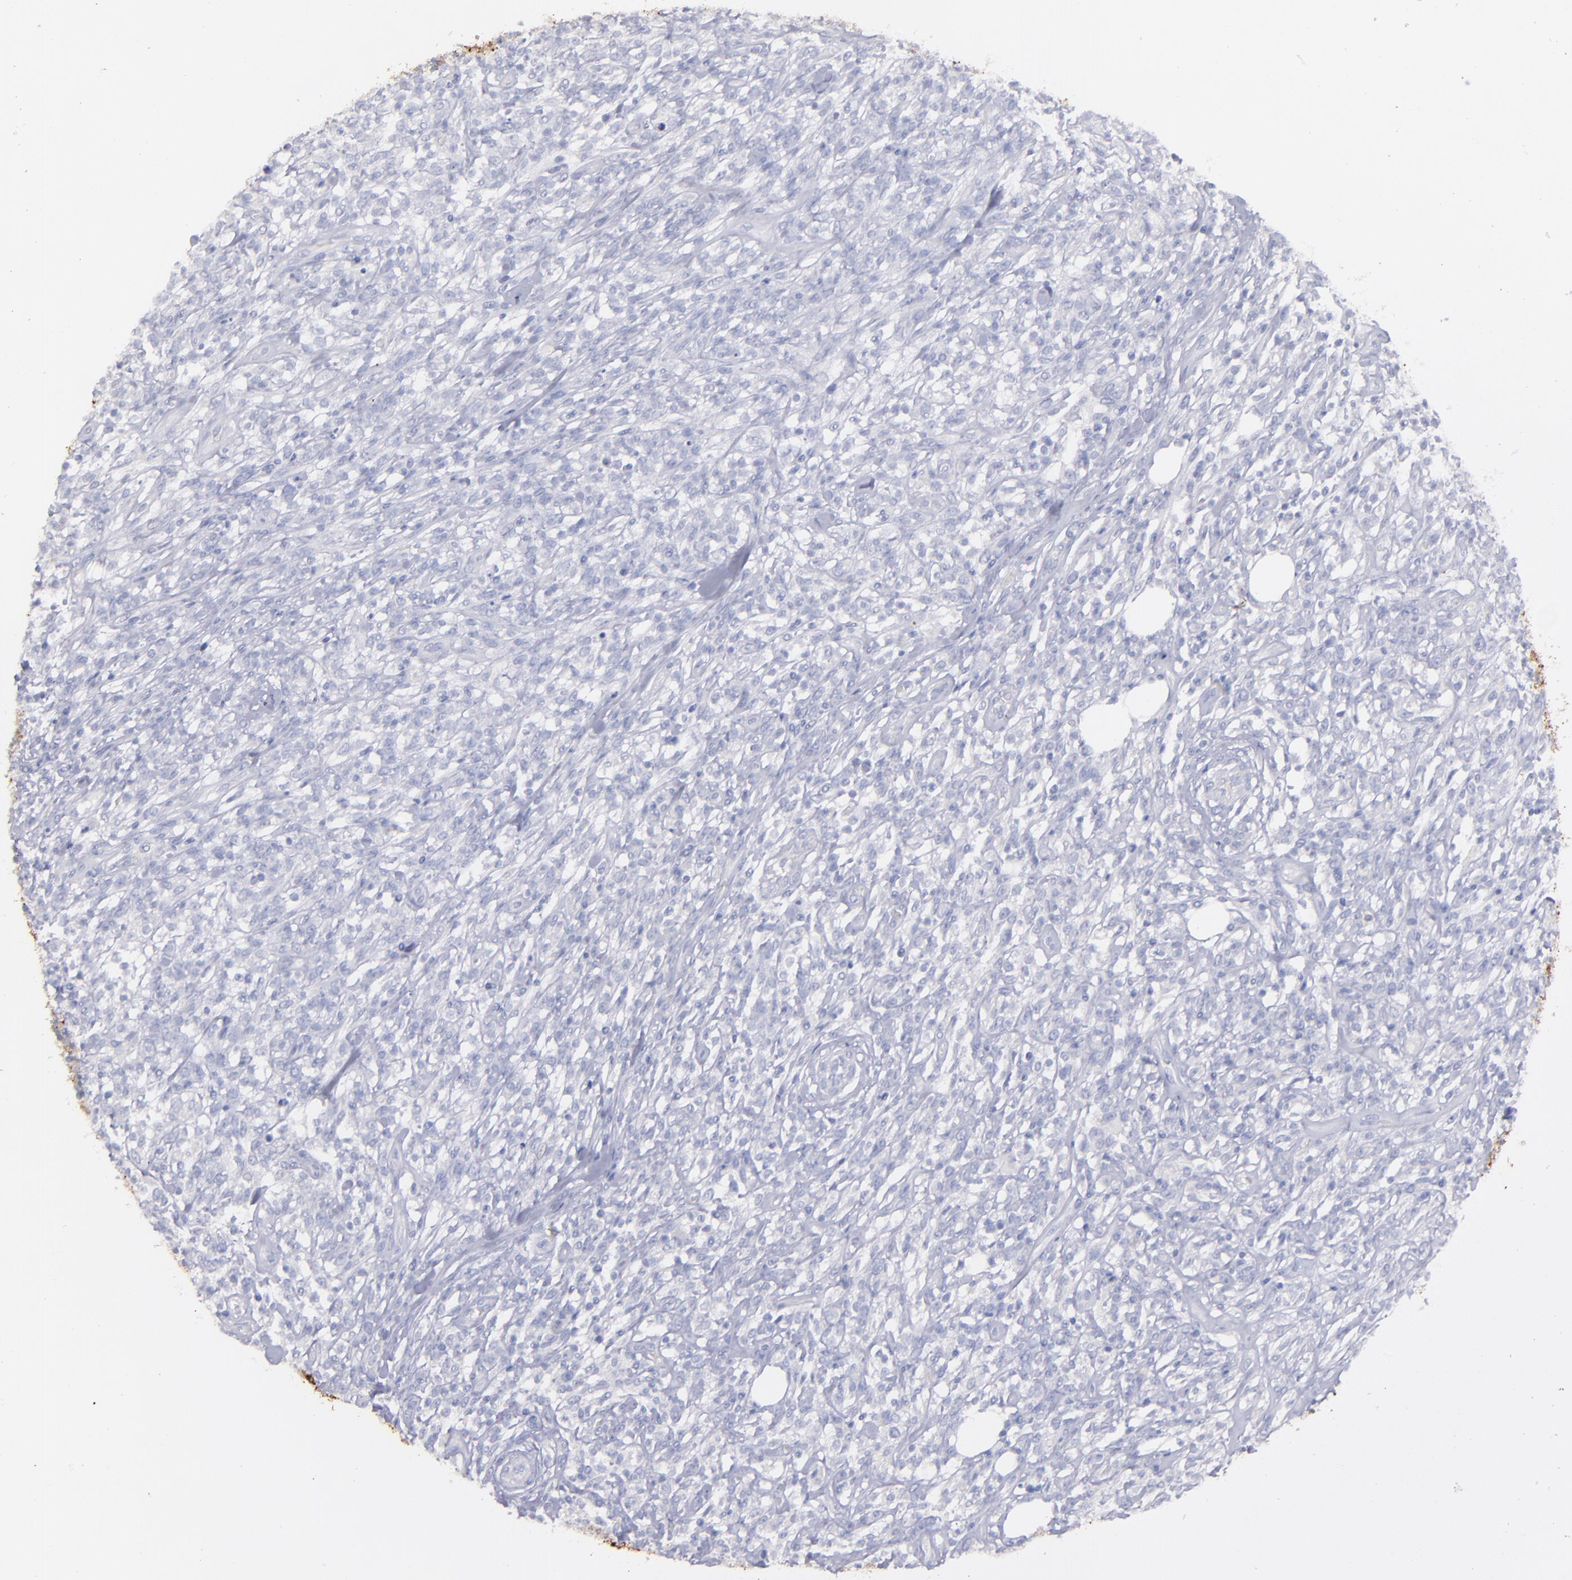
{"staining": {"intensity": "negative", "quantity": "none", "location": "none"}, "tissue": "lymphoma", "cell_type": "Tumor cells", "image_type": "cancer", "snomed": [{"axis": "morphology", "description": "Malignant lymphoma, non-Hodgkin's type, High grade"}, {"axis": "topography", "description": "Lymph node"}], "caption": "The immunohistochemistry histopathology image has no significant positivity in tumor cells of malignant lymphoma, non-Hodgkin's type (high-grade) tissue.", "gene": "SNAP25", "patient": {"sex": "female", "age": 73}}